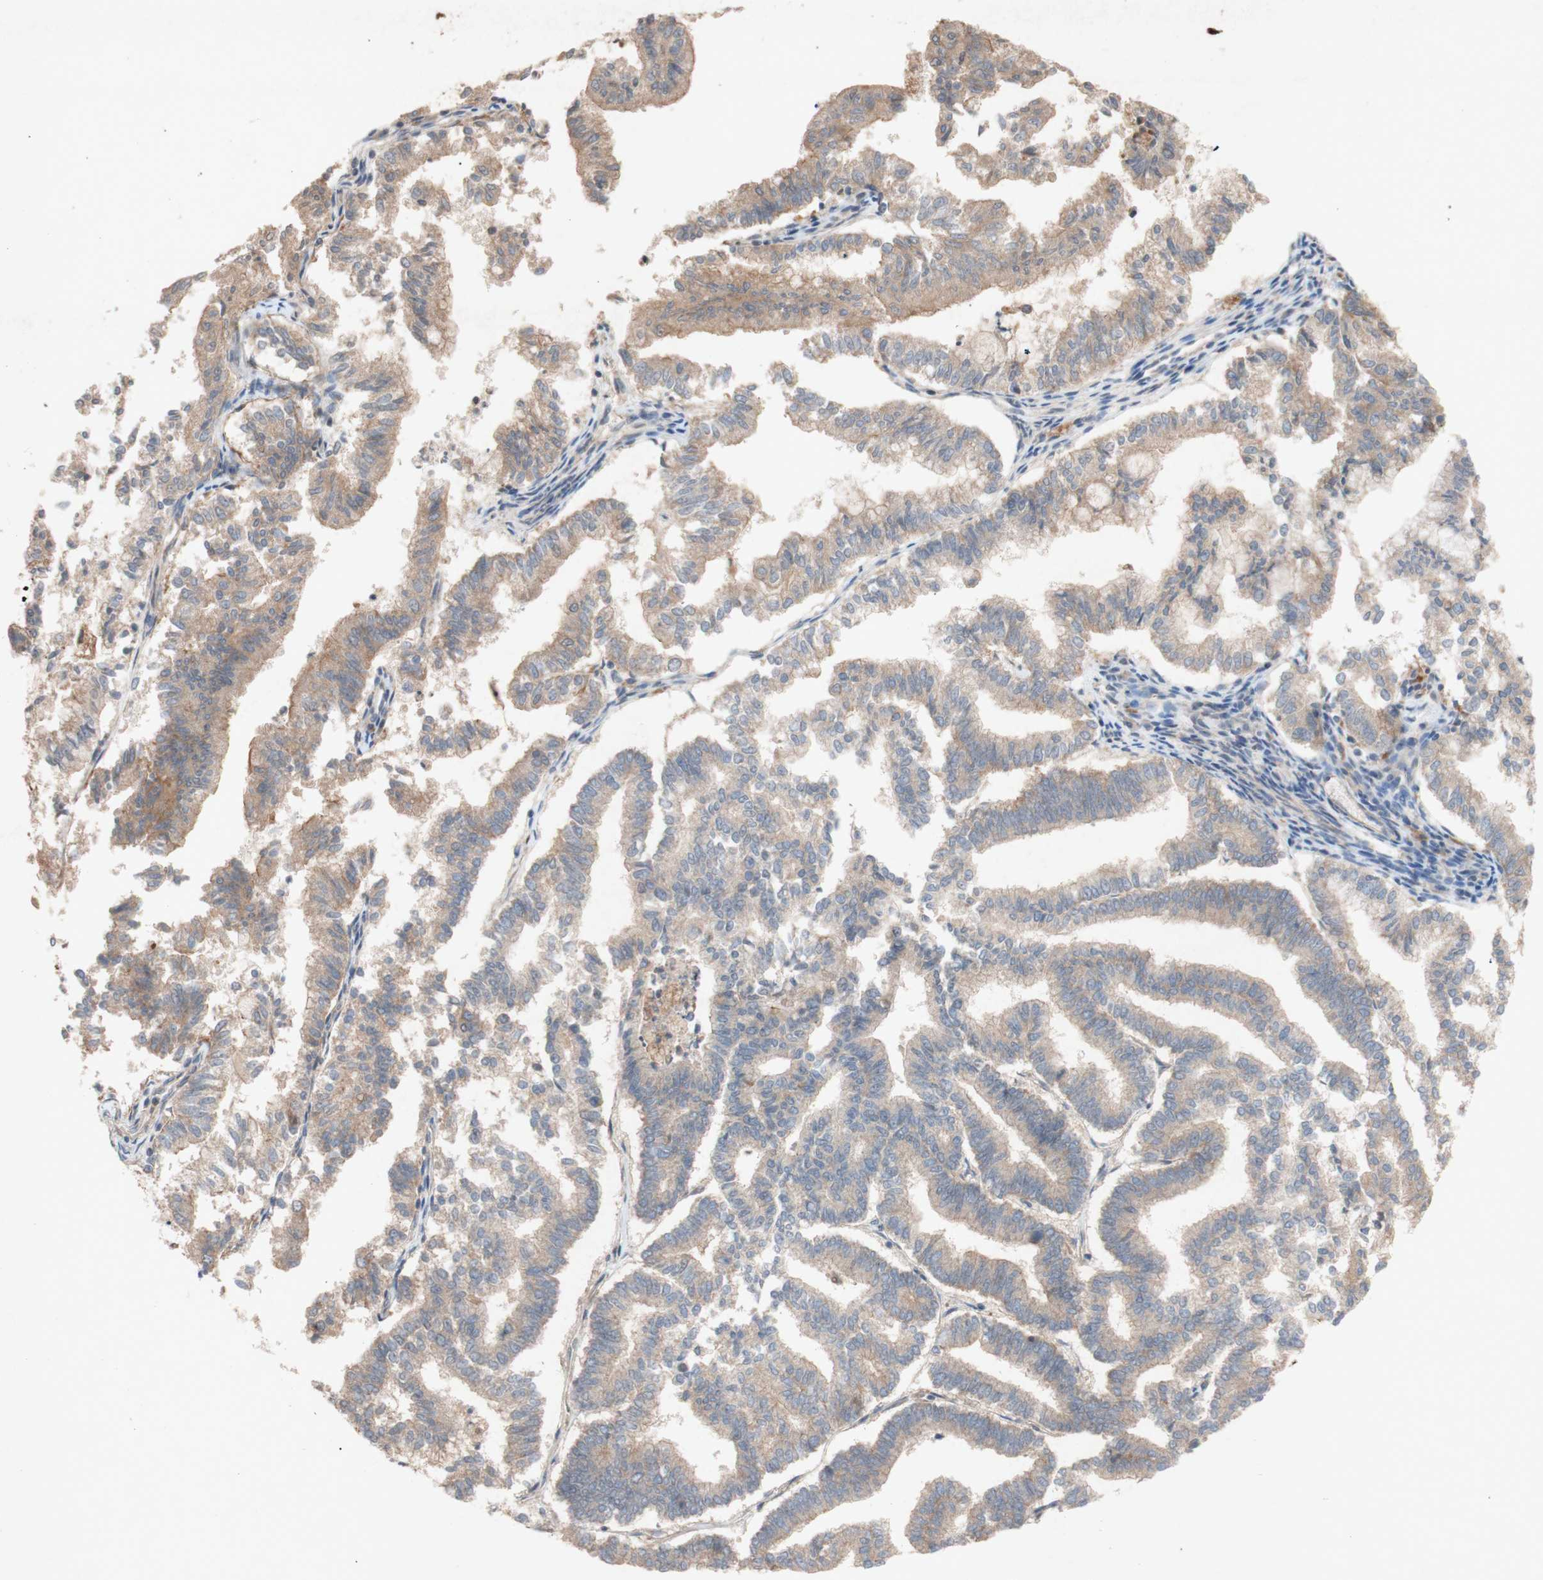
{"staining": {"intensity": "weak", "quantity": ">75%", "location": "cytoplasmic/membranous"}, "tissue": "endometrial cancer", "cell_type": "Tumor cells", "image_type": "cancer", "snomed": [{"axis": "morphology", "description": "Necrosis, NOS"}, {"axis": "morphology", "description": "Adenocarcinoma, NOS"}, {"axis": "topography", "description": "Endometrium"}], "caption": "Immunohistochemical staining of human adenocarcinoma (endometrial) demonstrates low levels of weak cytoplasmic/membranous expression in approximately >75% of tumor cells.", "gene": "ATP6V1F", "patient": {"sex": "female", "age": 79}}